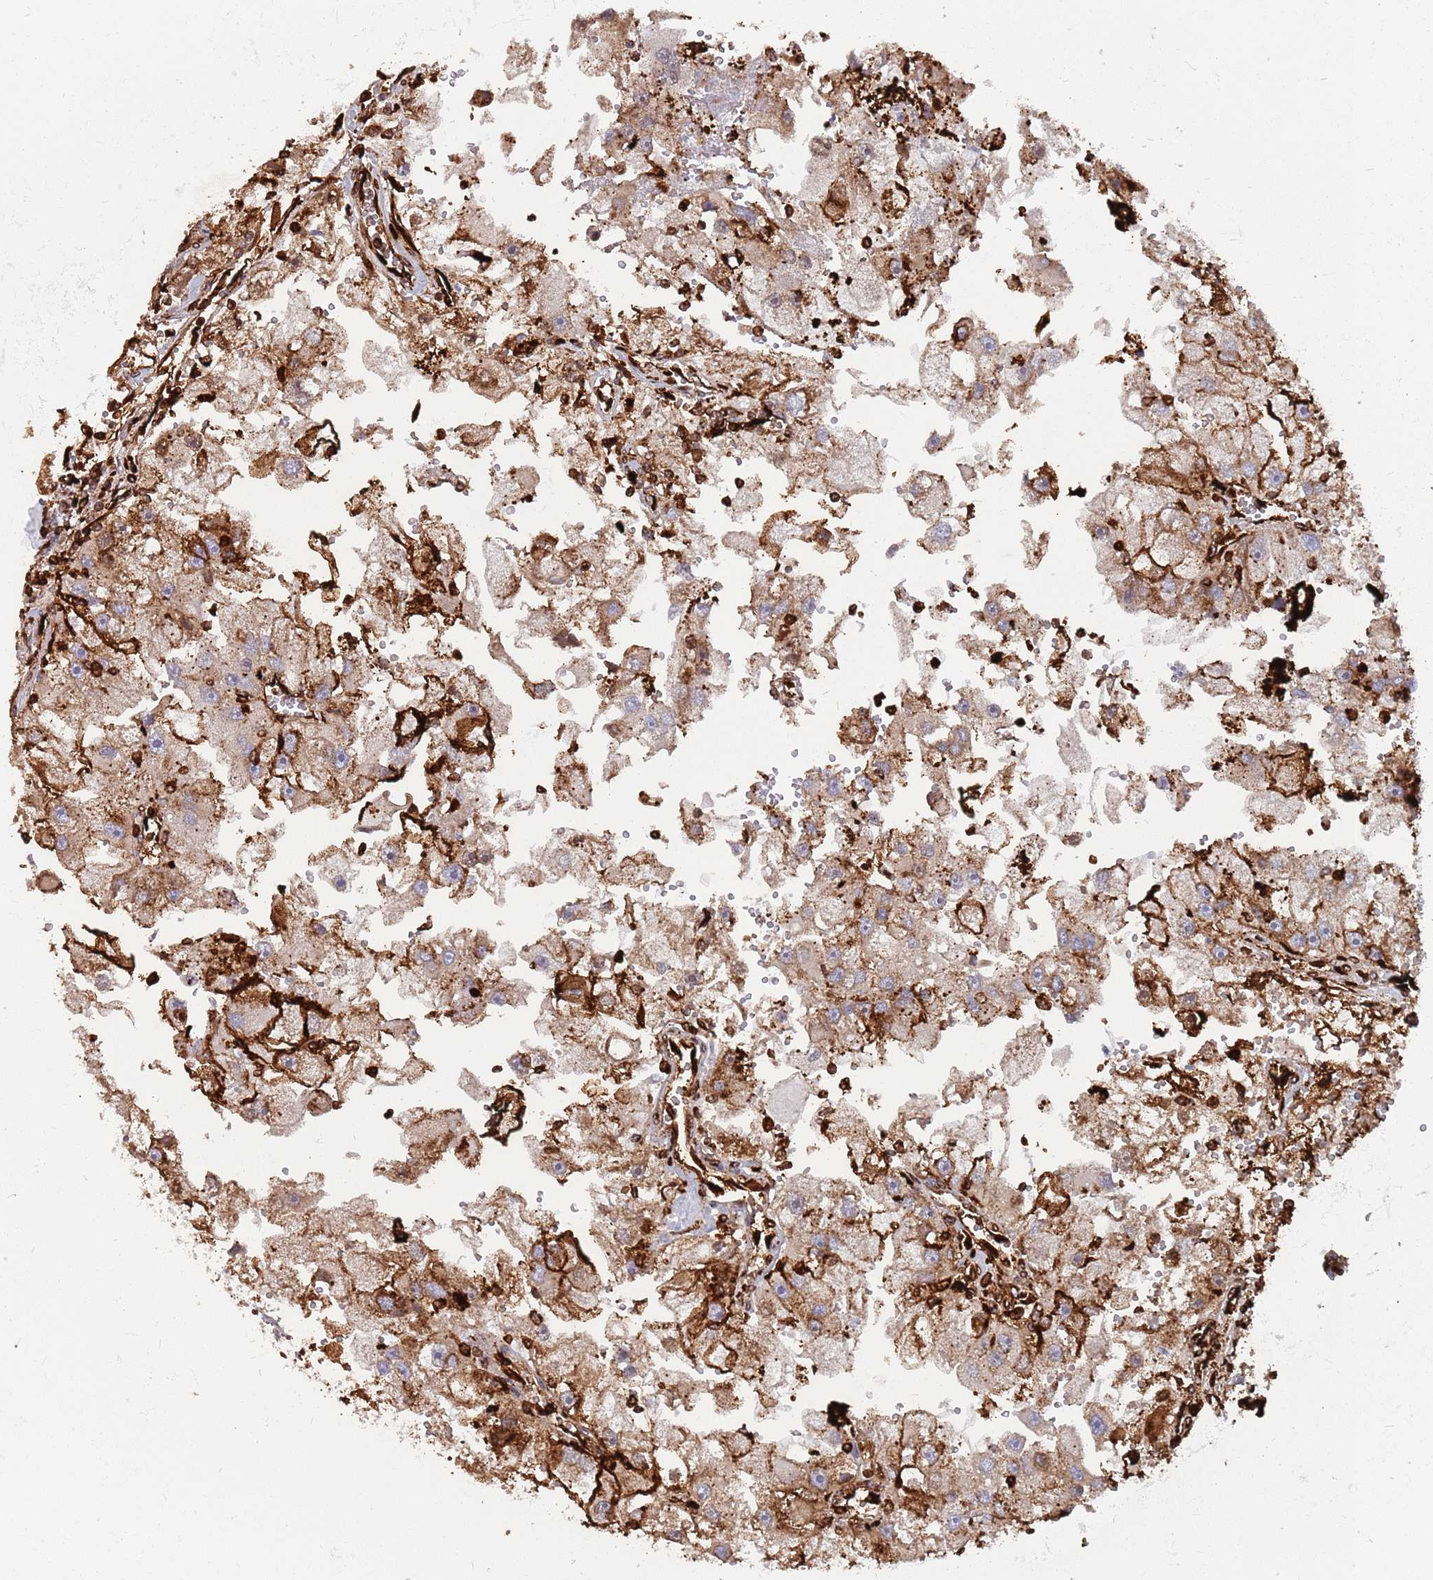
{"staining": {"intensity": "moderate", "quantity": ">75%", "location": "cytoplasmic/membranous"}, "tissue": "renal cancer", "cell_type": "Tumor cells", "image_type": "cancer", "snomed": [{"axis": "morphology", "description": "Adenocarcinoma, NOS"}, {"axis": "topography", "description": "Kidney"}], "caption": "Renal adenocarcinoma was stained to show a protein in brown. There is medium levels of moderate cytoplasmic/membranous expression in approximately >75% of tumor cells.", "gene": "KBTBD7", "patient": {"sex": "male", "age": 63}}